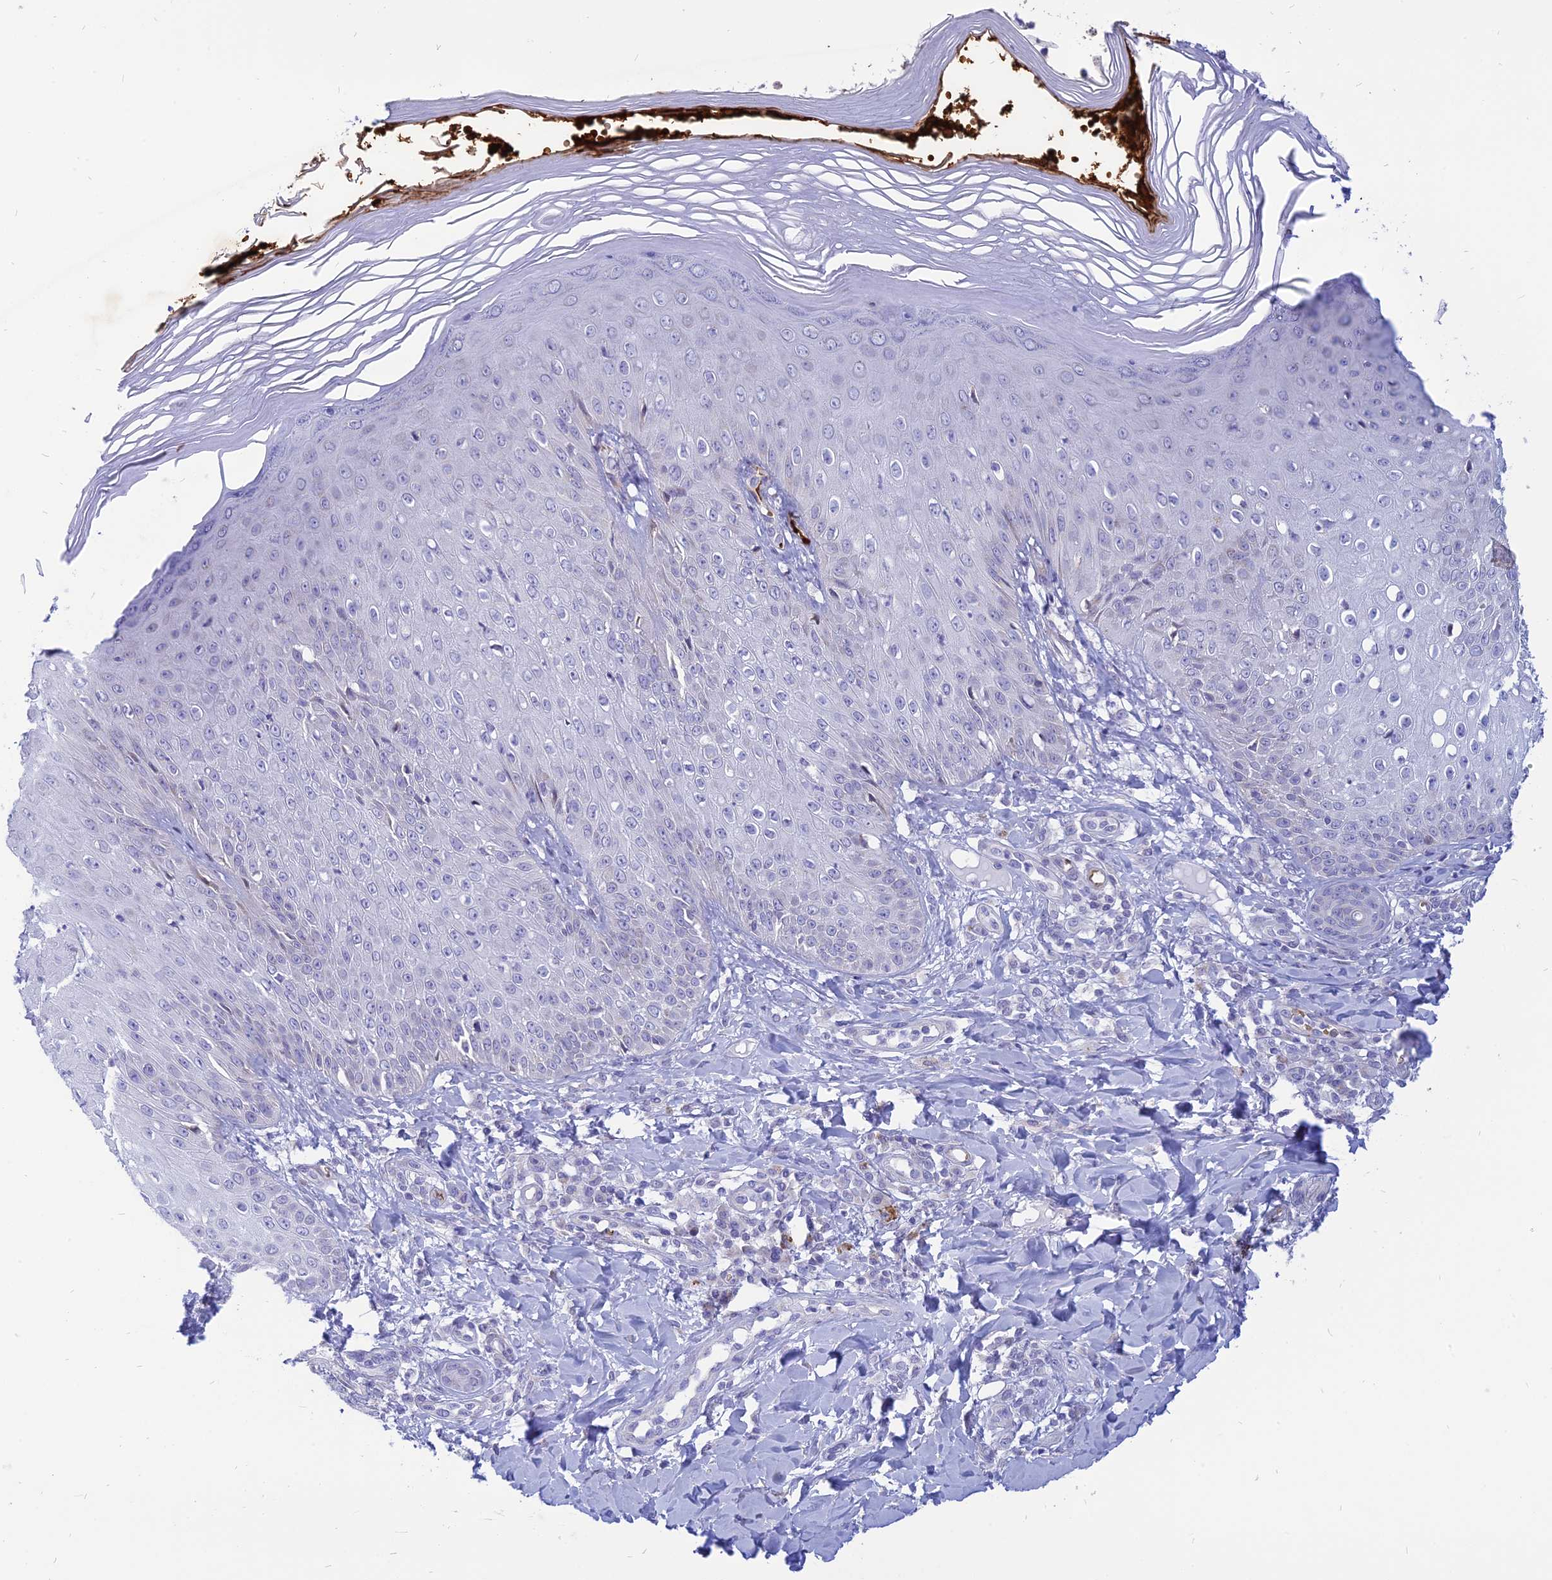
{"staining": {"intensity": "negative", "quantity": "none", "location": "none"}, "tissue": "skin", "cell_type": "Epidermal cells", "image_type": "normal", "snomed": [{"axis": "morphology", "description": "Normal tissue, NOS"}, {"axis": "morphology", "description": "Inflammation, NOS"}, {"axis": "topography", "description": "Soft tissue"}, {"axis": "topography", "description": "Anal"}], "caption": "There is no significant staining in epidermal cells of skin. (DAB immunohistochemistry (IHC) visualized using brightfield microscopy, high magnification).", "gene": "HHAT", "patient": {"sex": "female", "age": 15}}